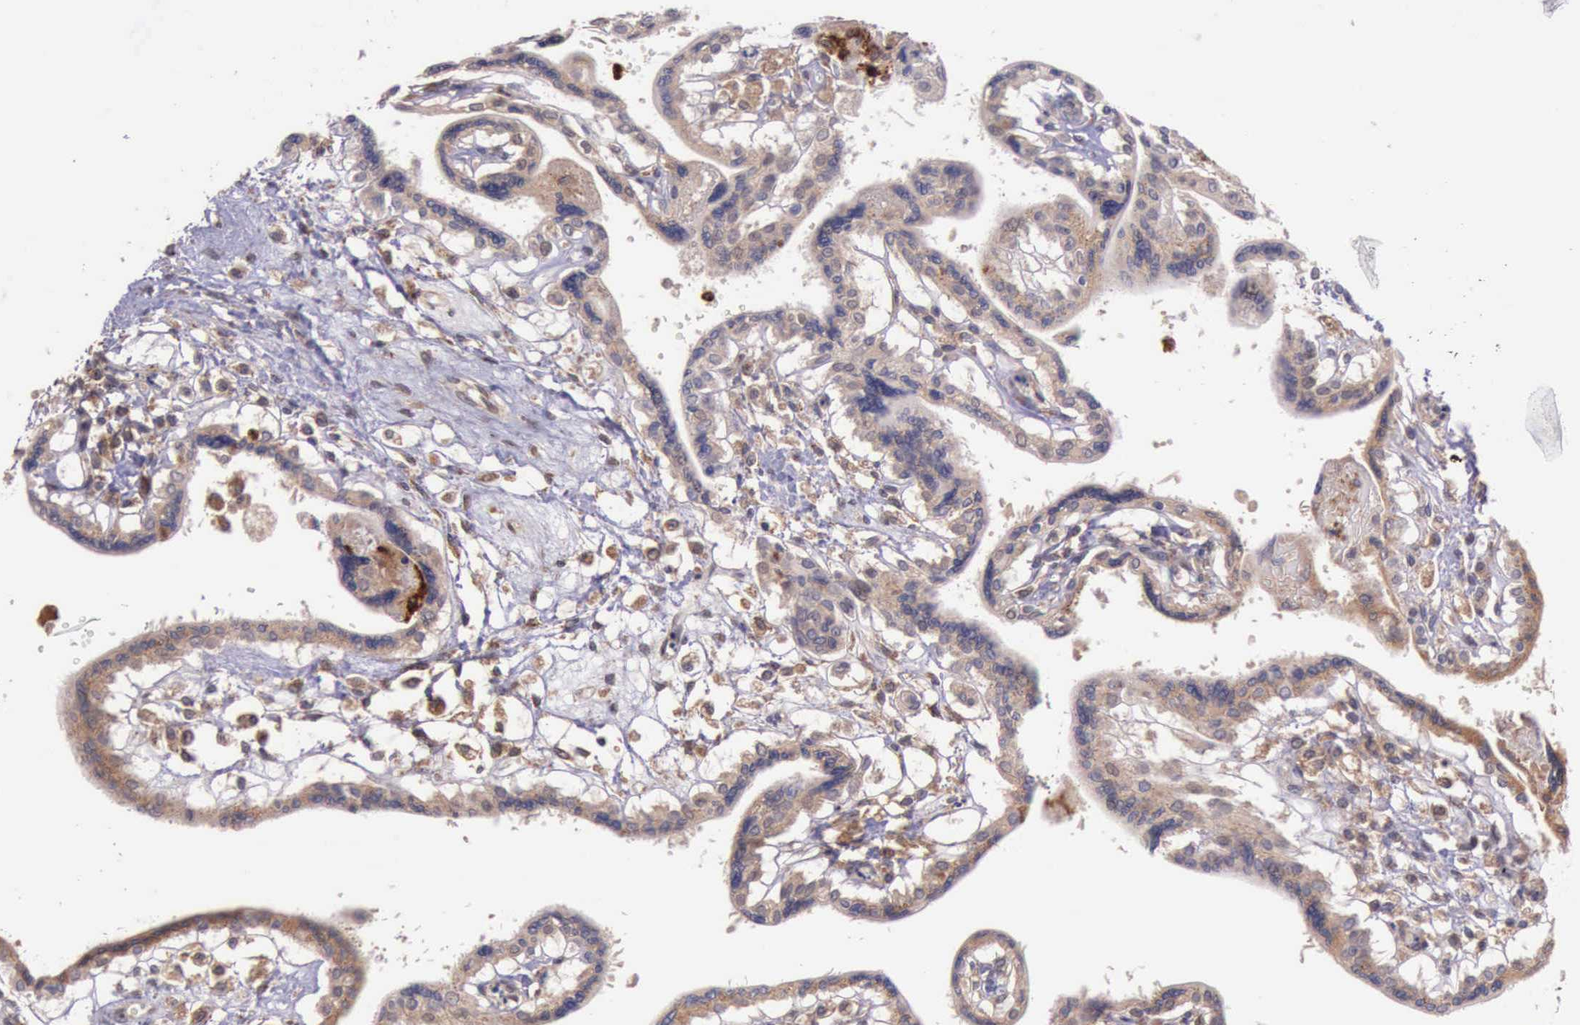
{"staining": {"intensity": "weak", "quantity": ">75%", "location": "cytoplasmic/membranous"}, "tissue": "placenta", "cell_type": "Decidual cells", "image_type": "normal", "snomed": [{"axis": "morphology", "description": "Normal tissue, NOS"}, {"axis": "topography", "description": "Placenta"}], "caption": "This is a histology image of IHC staining of normal placenta, which shows weak staining in the cytoplasmic/membranous of decidual cells.", "gene": "ARMCX3", "patient": {"sex": "female", "age": 31}}